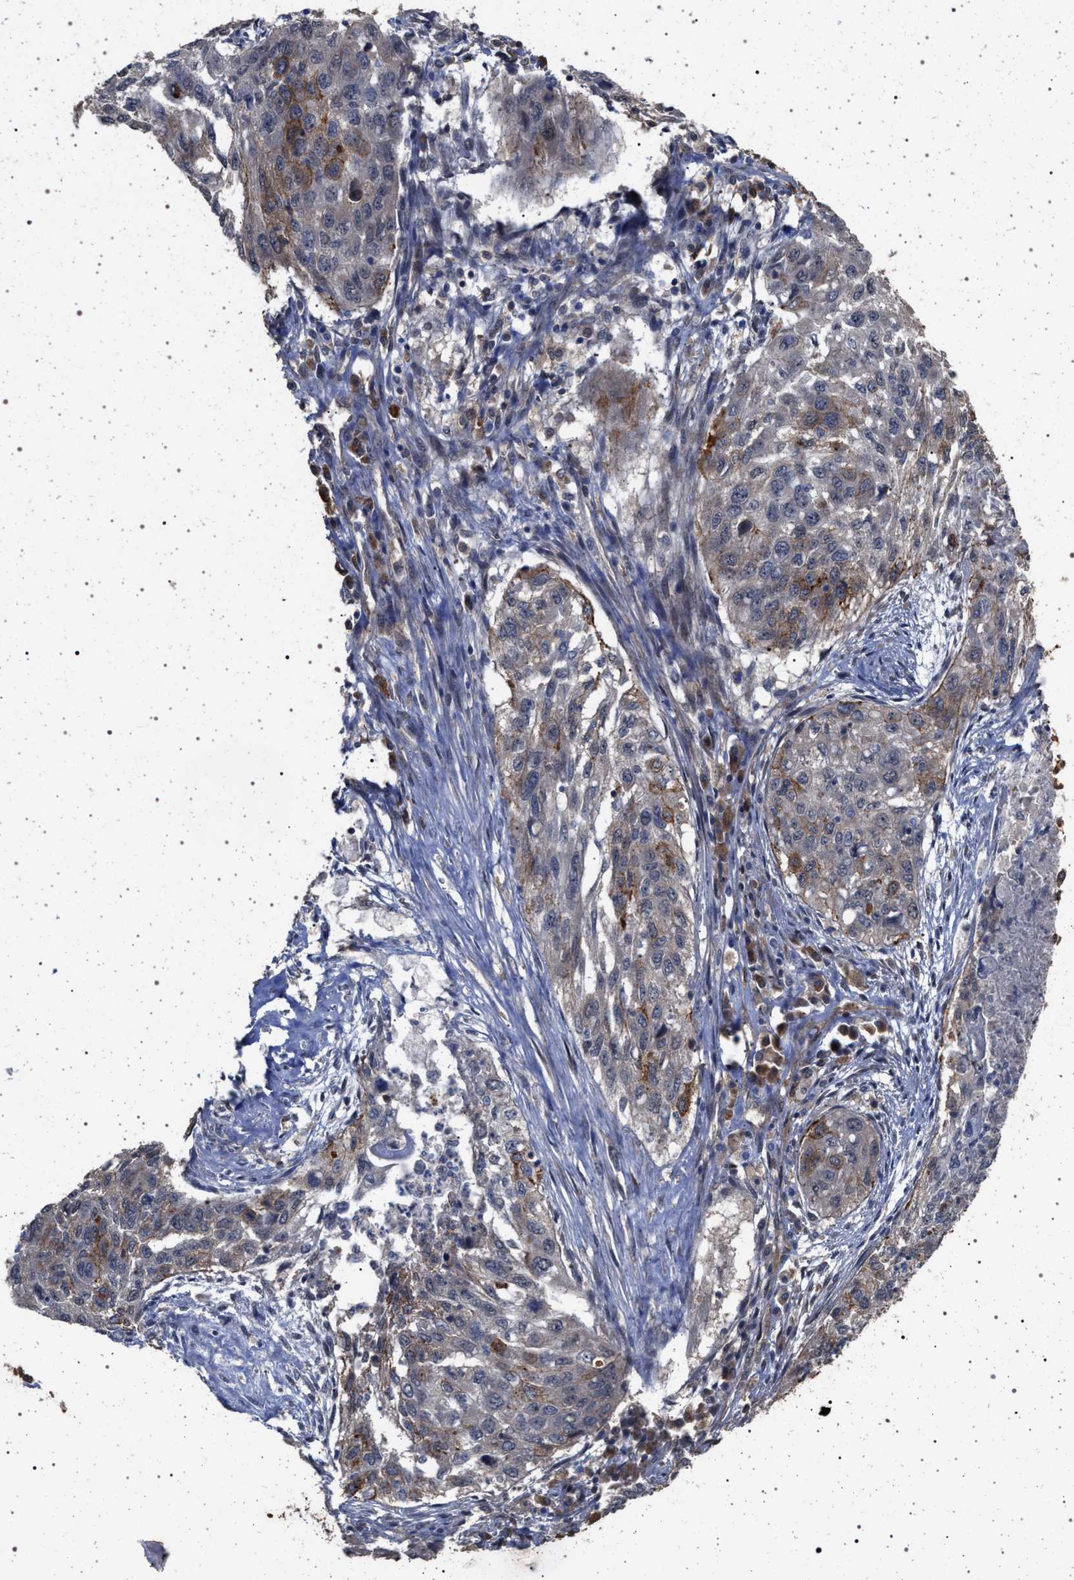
{"staining": {"intensity": "moderate", "quantity": "<25%", "location": "cytoplasmic/membranous"}, "tissue": "lung cancer", "cell_type": "Tumor cells", "image_type": "cancer", "snomed": [{"axis": "morphology", "description": "Squamous cell carcinoma, NOS"}, {"axis": "topography", "description": "Lung"}], "caption": "Lung squamous cell carcinoma was stained to show a protein in brown. There is low levels of moderate cytoplasmic/membranous expression in about <25% of tumor cells.", "gene": "IFT20", "patient": {"sex": "female", "age": 63}}